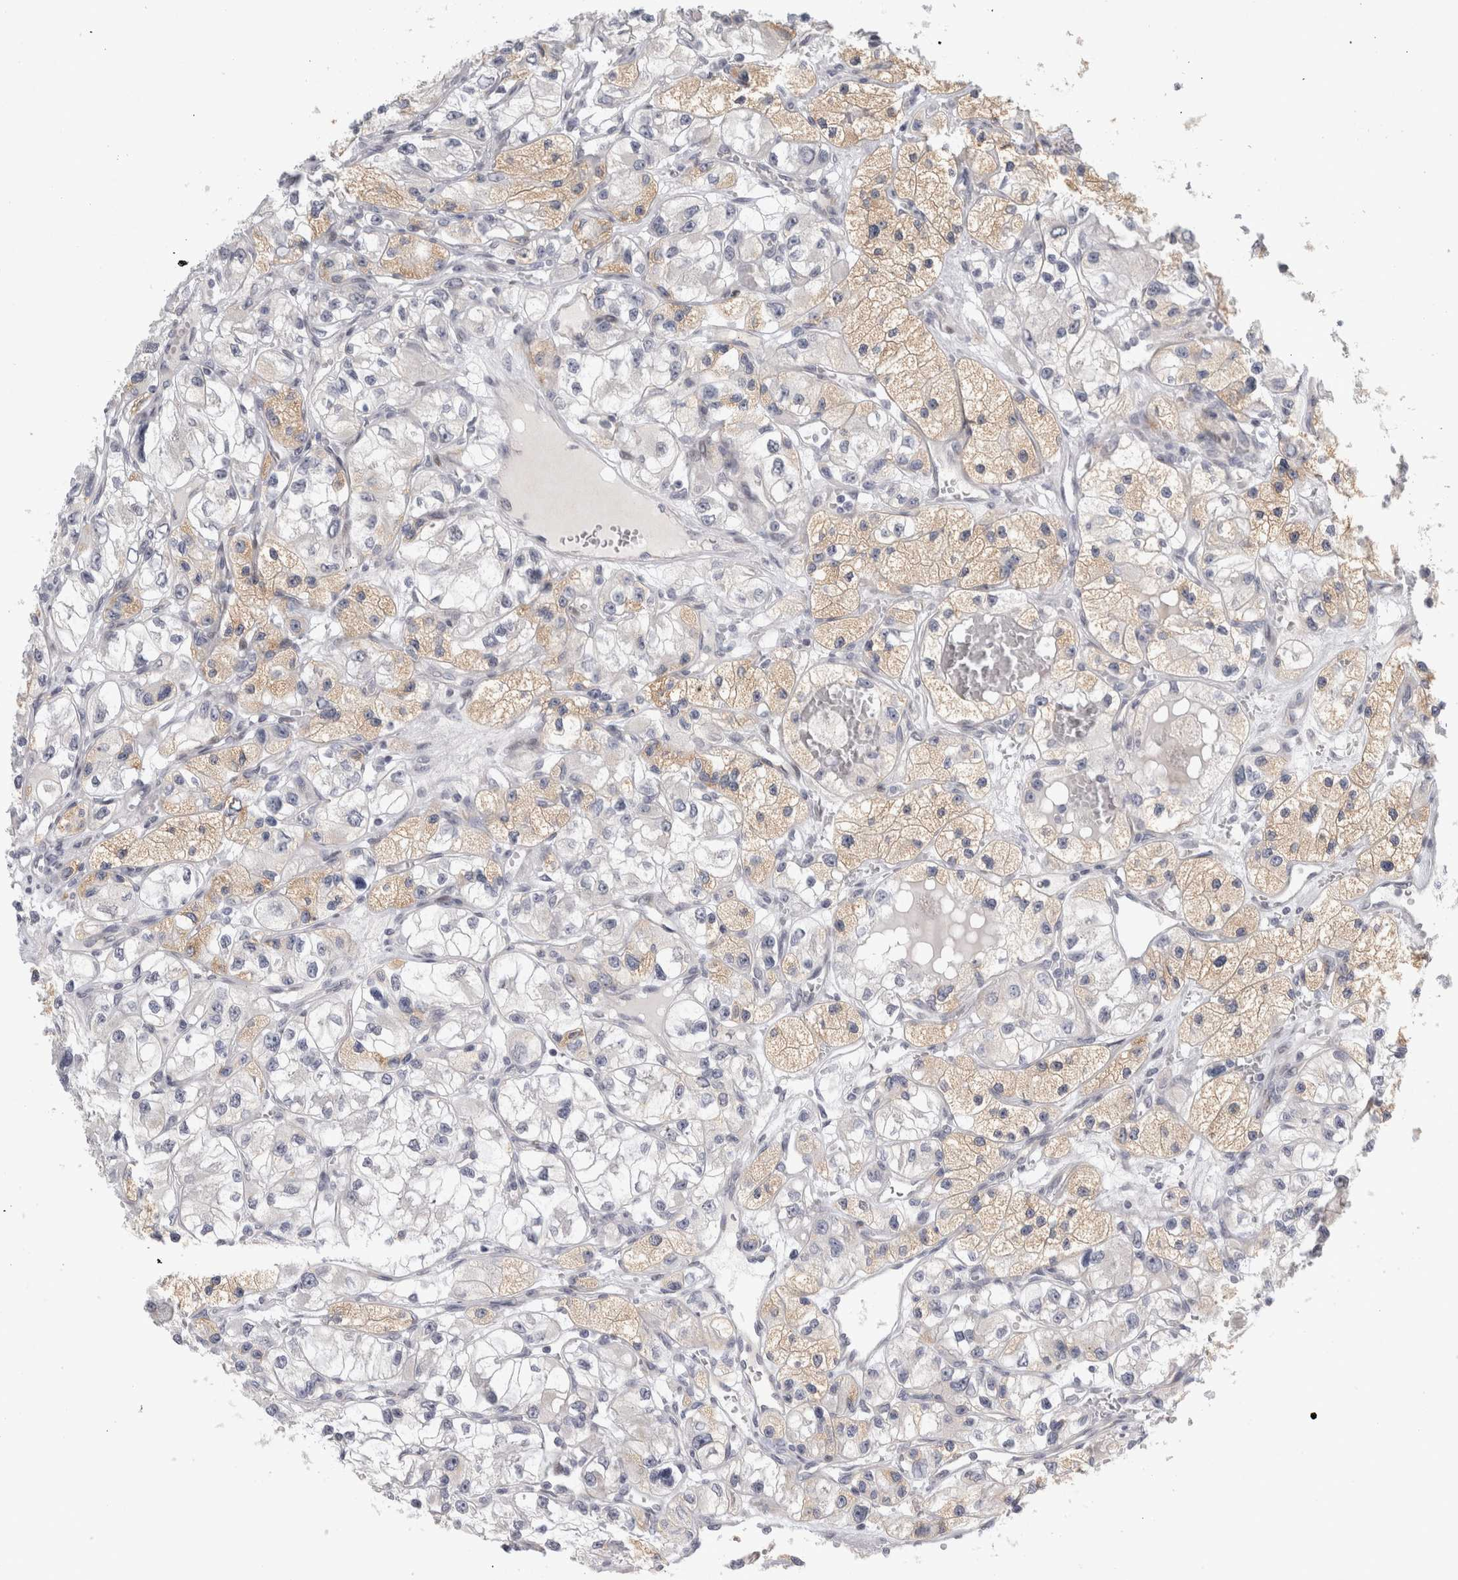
{"staining": {"intensity": "weak", "quantity": "25%-75%", "location": "cytoplasmic/membranous"}, "tissue": "renal cancer", "cell_type": "Tumor cells", "image_type": "cancer", "snomed": [{"axis": "morphology", "description": "Adenocarcinoma, NOS"}, {"axis": "topography", "description": "Kidney"}], "caption": "Tumor cells exhibit low levels of weak cytoplasmic/membranous expression in approximately 25%-75% of cells in renal cancer. The protein of interest is shown in brown color, while the nuclei are stained blue.", "gene": "UTP25", "patient": {"sex": "female", "age": 57}}